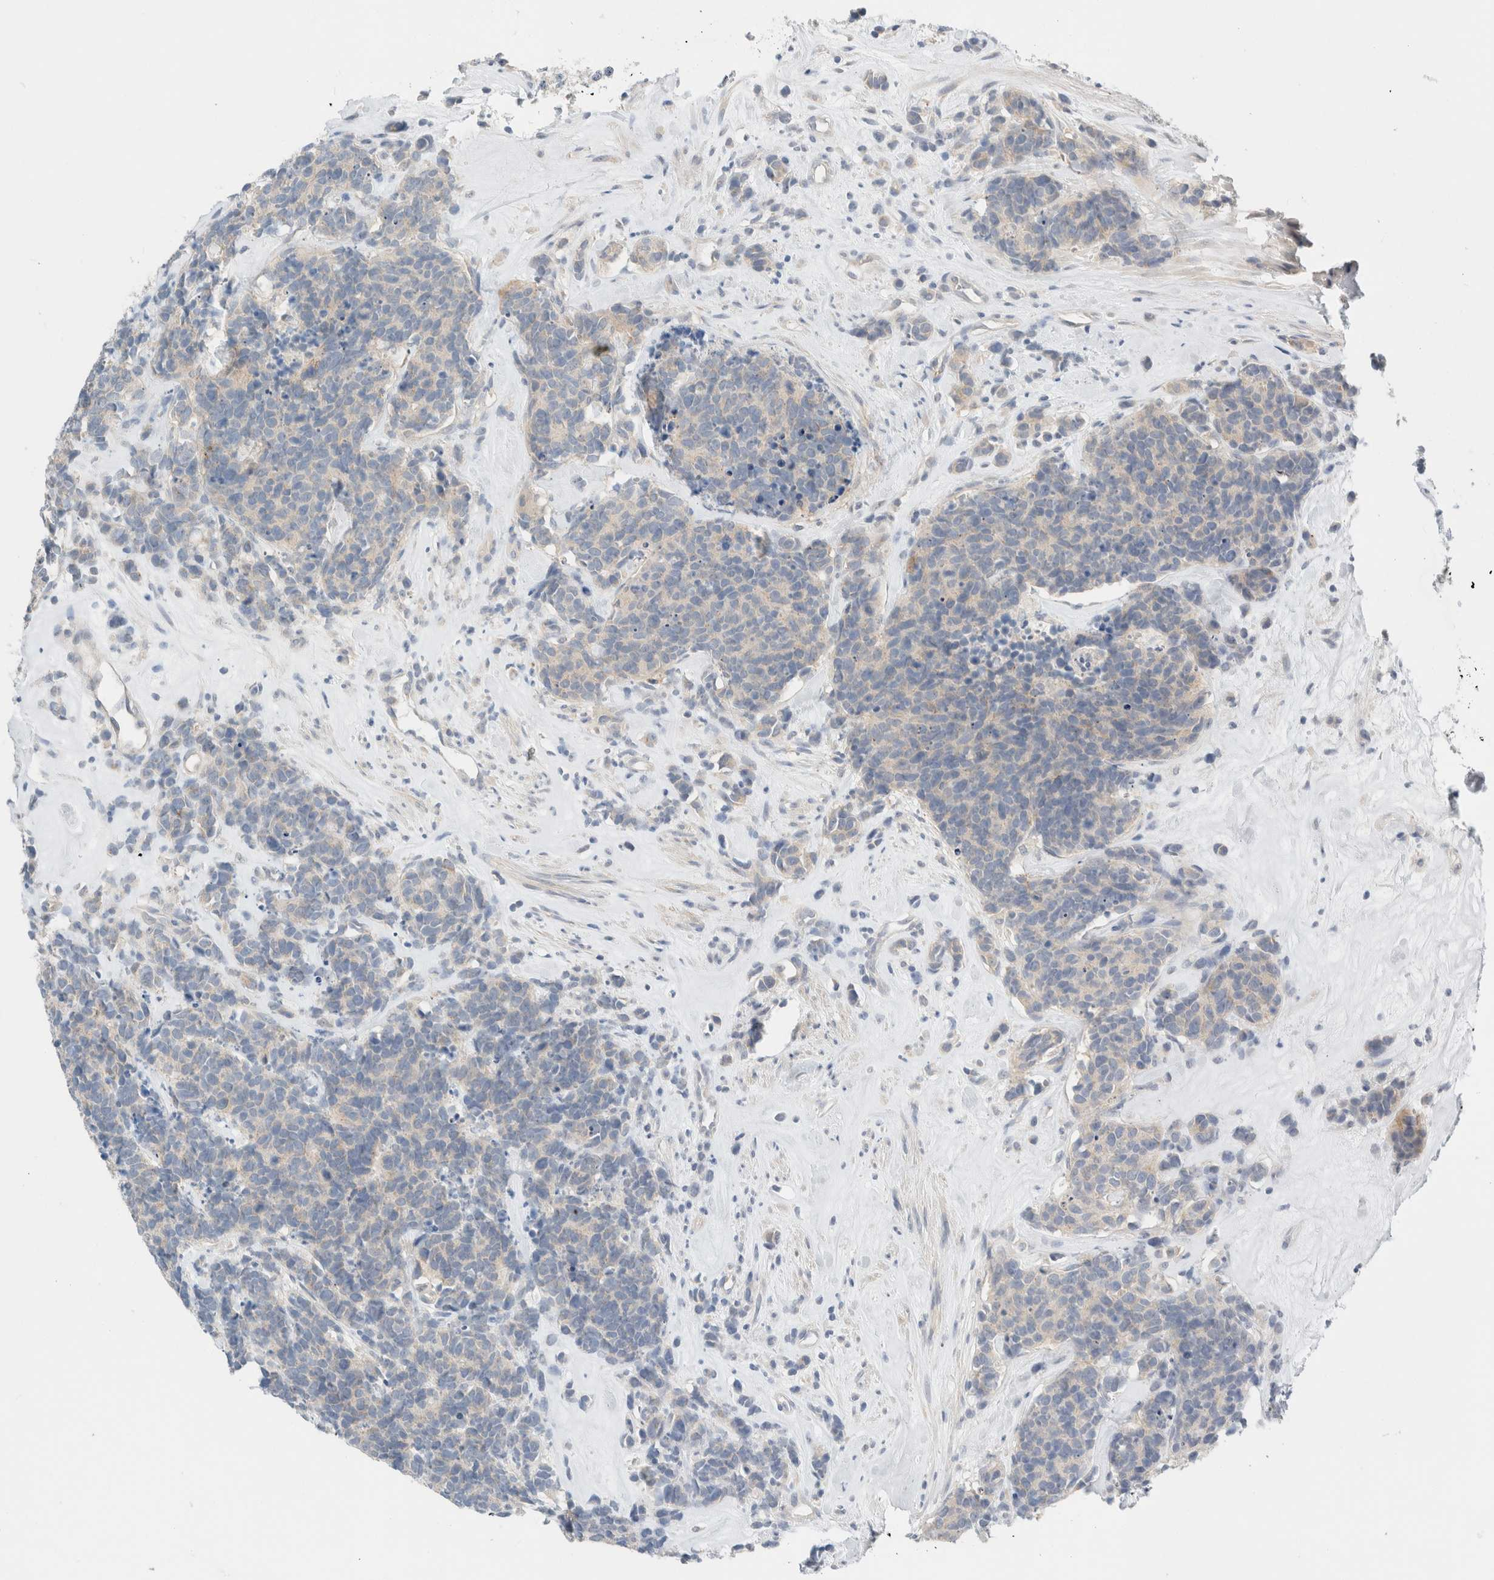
{"staining": {"intensity": "negative", "quantity": "none", "location": "none"}, "tissue": "carcinoid", "cell_type": "Tumor cells", "image_type": "cancer", "snomed": [{"axis": "morphology", "description": "Carcinoma, NOS"}, {"axis": "morphology", "description": "Carcinoid, malignant, NOS"}, {"axis": "topography", "description": "Urinary bladder"}], "caption": "High magnification brightfield microscopy of carcinoid stained with DAB (brown) and counterstained with hematoxylin (blue): tumor cells show no significant staining.", "gene": "SDR16C5", "patient": {"sex": "male", "age": 57}}